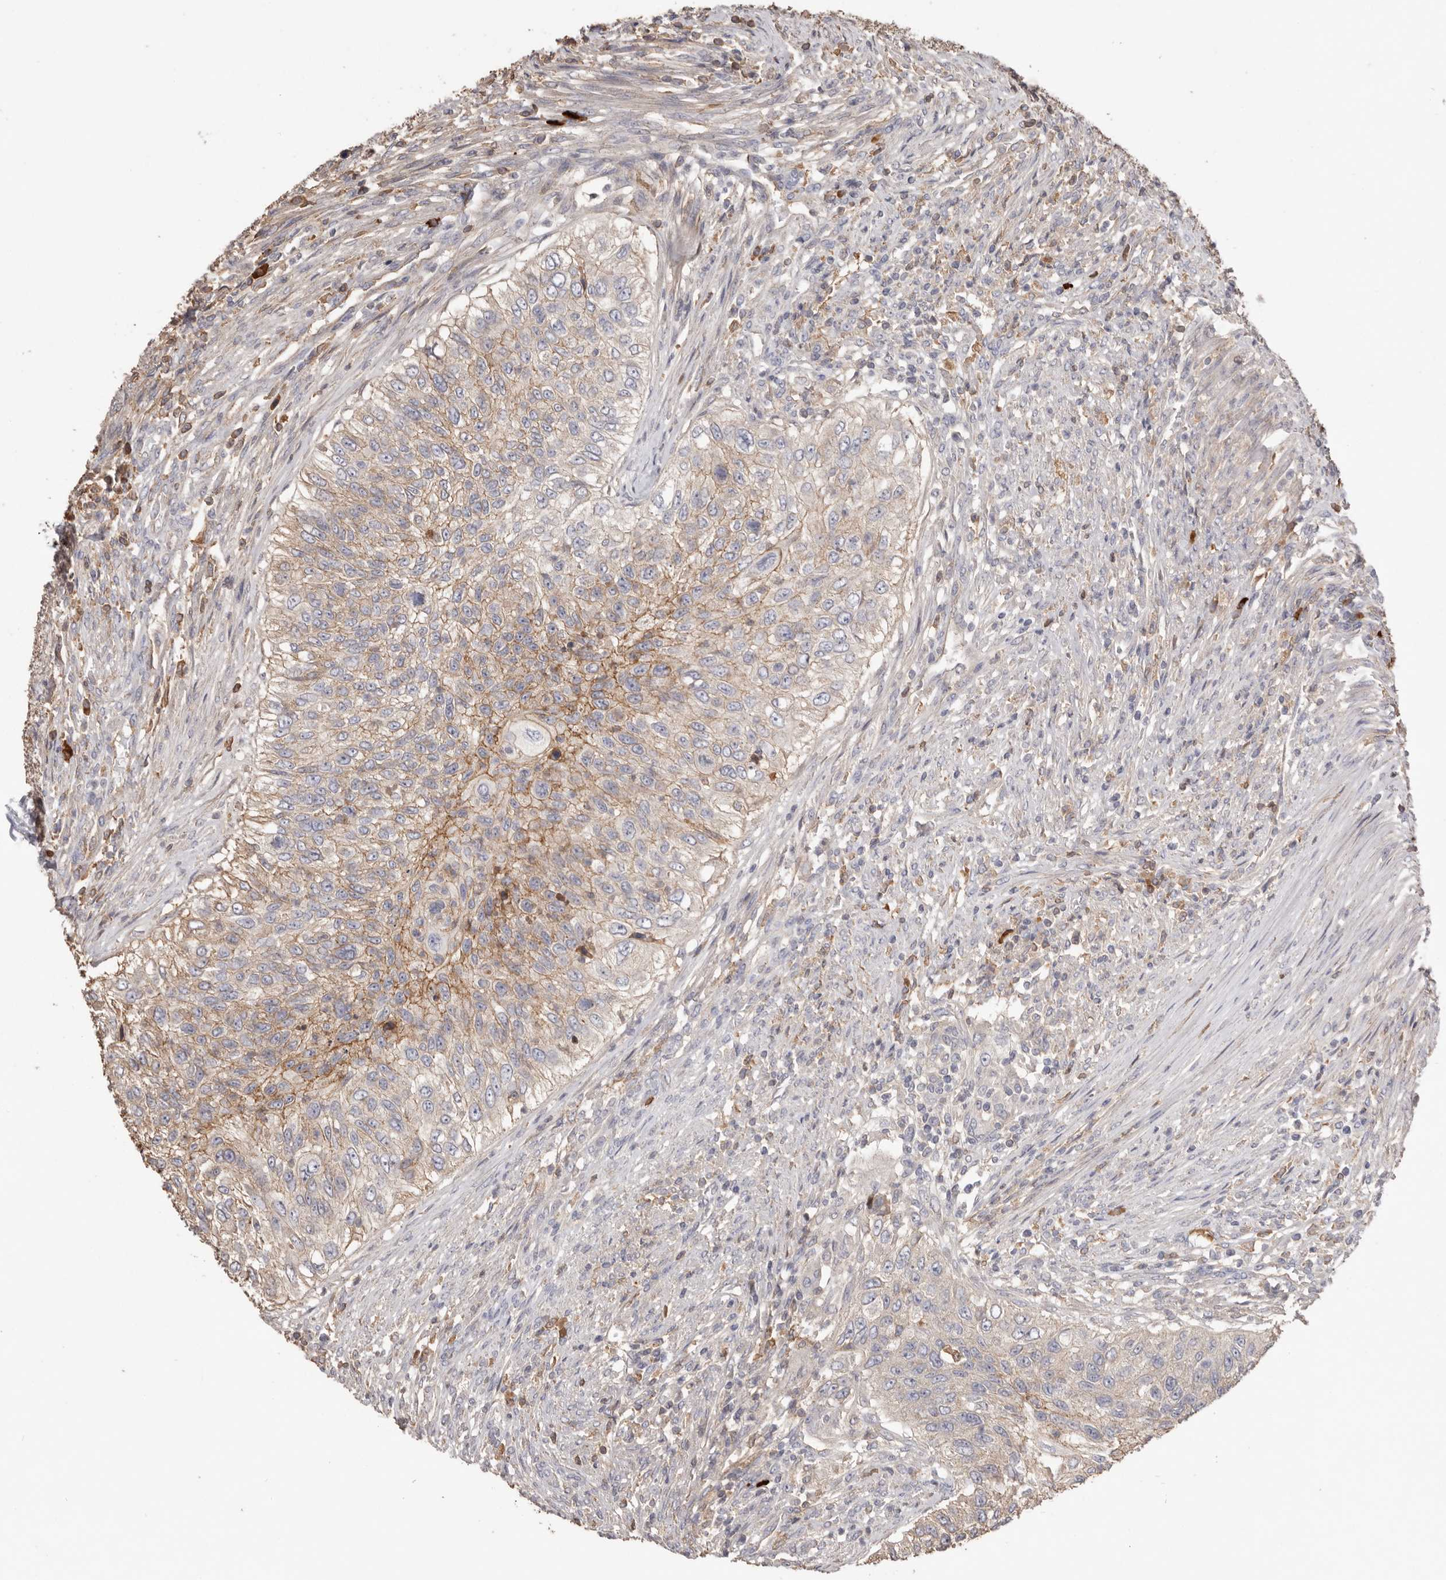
{"staining": {"intensity": "weak", "quantity": ">75%", "location": "cytoplasmic/membranous"}, "tissue": "urothelial cancer", "cell_type": "Tumor cells", "image_type": "cancer", "snomed": [{"axis": "morphology", "description": "Urothelial carcinoma, High grade"}, {"axis": "topography", "description": "Urinary bladder"}], "caption": "Human urothelial cancer stained for a protein (brown) exhibits weak cytoplasmic/membranous positive positivity in about >75% of tumor cells.", "gene": "HCAR2", "patient": {"sex": "female", "age": 60}}